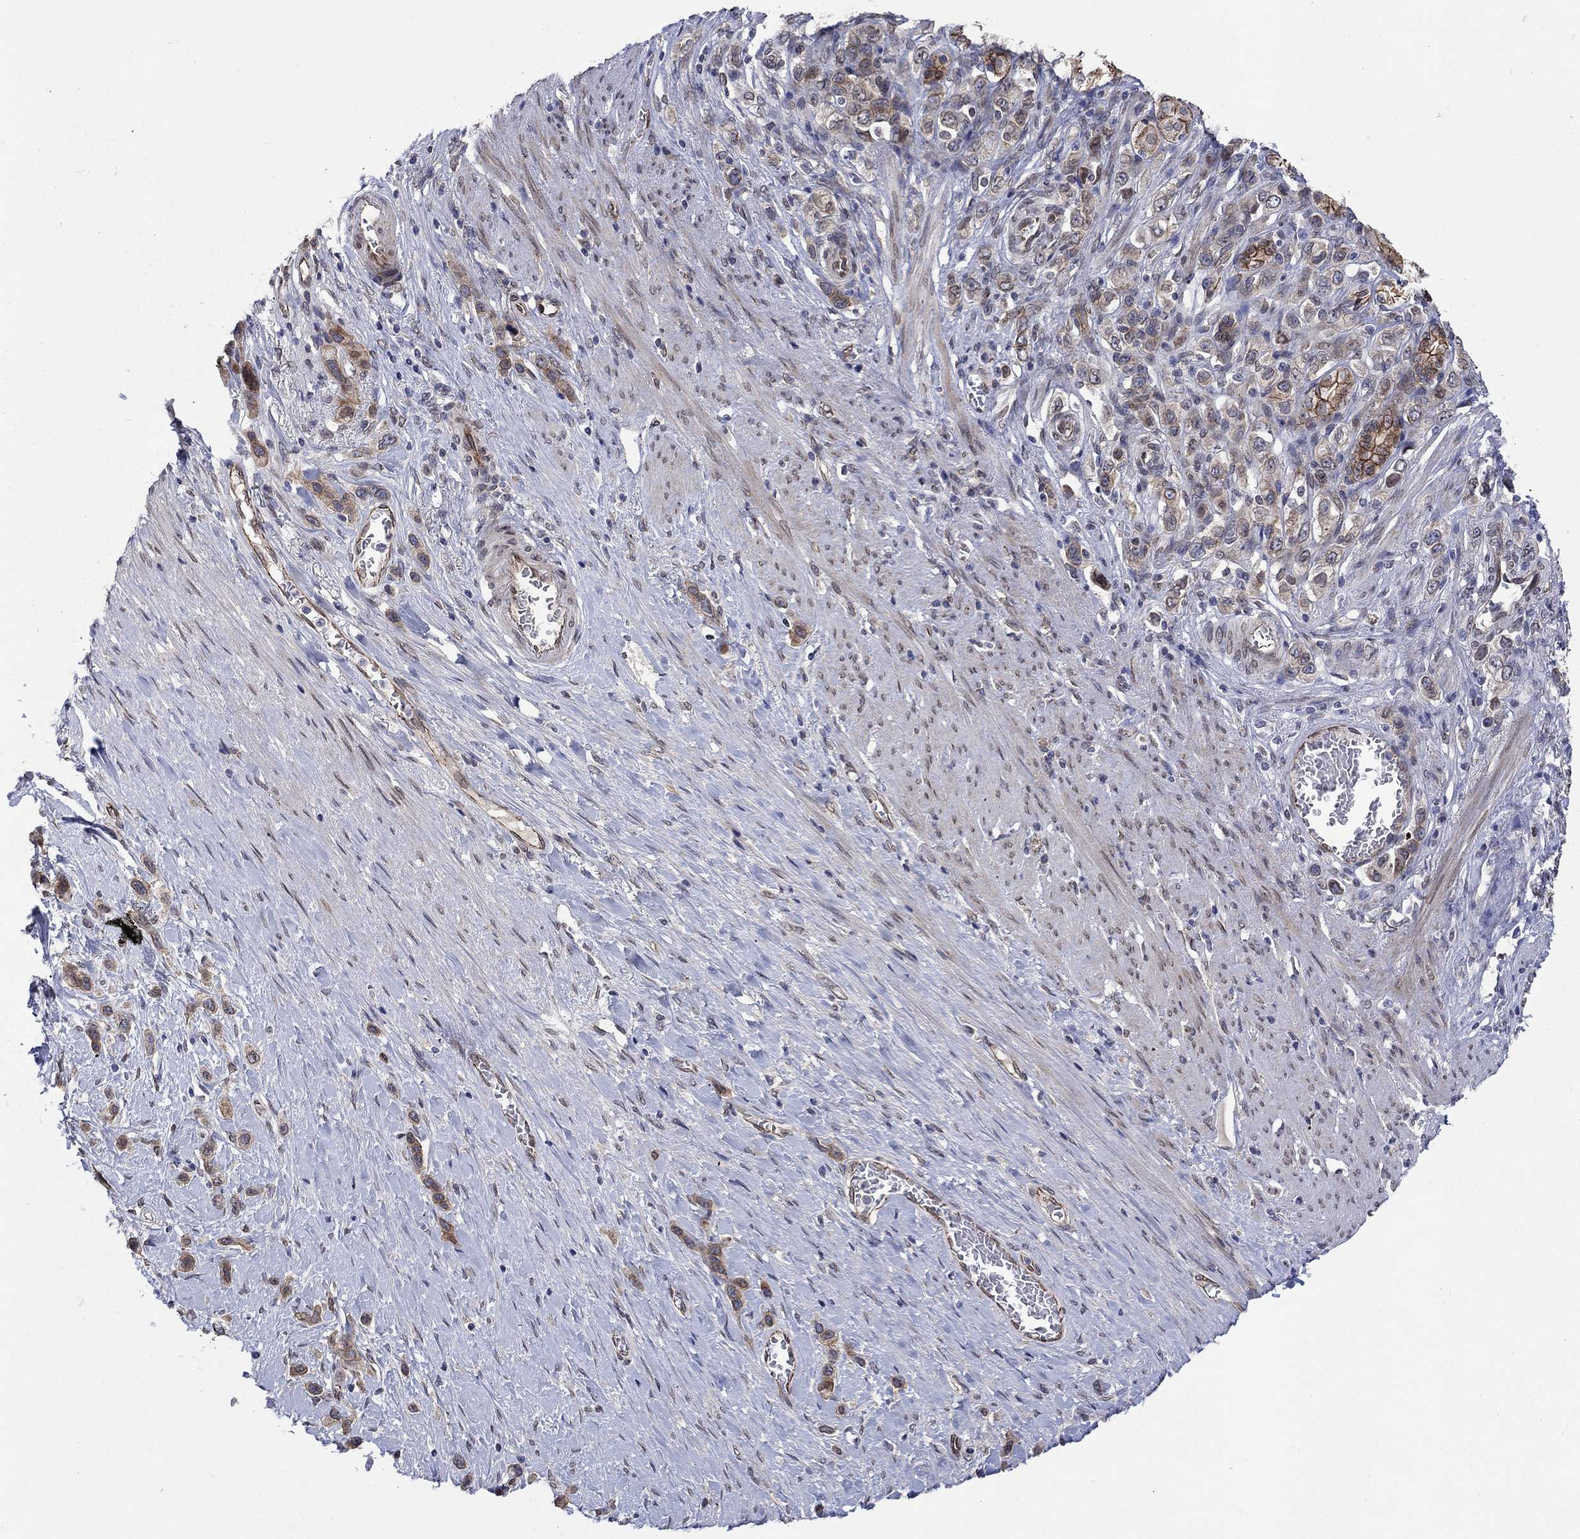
{"staining": {"intensity": "moderate", "quantity": "<25%", "location": "cytoplasmic/membranous"}, "tissue": "stomach cancer", "cell_type": "Tumor cells", "image_type": "cancer", "snomed": [{"axis": "morphology", "description": "Normal tissue, NOS"}, {"axis": "morphology", "description": "Adenocarcinoma, NOS"}, {"axis": "morphology", "description": "Adenocarcinoma, High grade"}, {"axis": "topography", "description": "Stomach, upper"}, {"axis": "topography", "description": "Stomach"}], "caption": "The image exhibits staining of stomach cancer, revealing moderate cytoplasmic/membranous protein expression (brown color) within tumor cells.", "gene": "EMC9", "patient": {"sex": "female", "age": 65}}